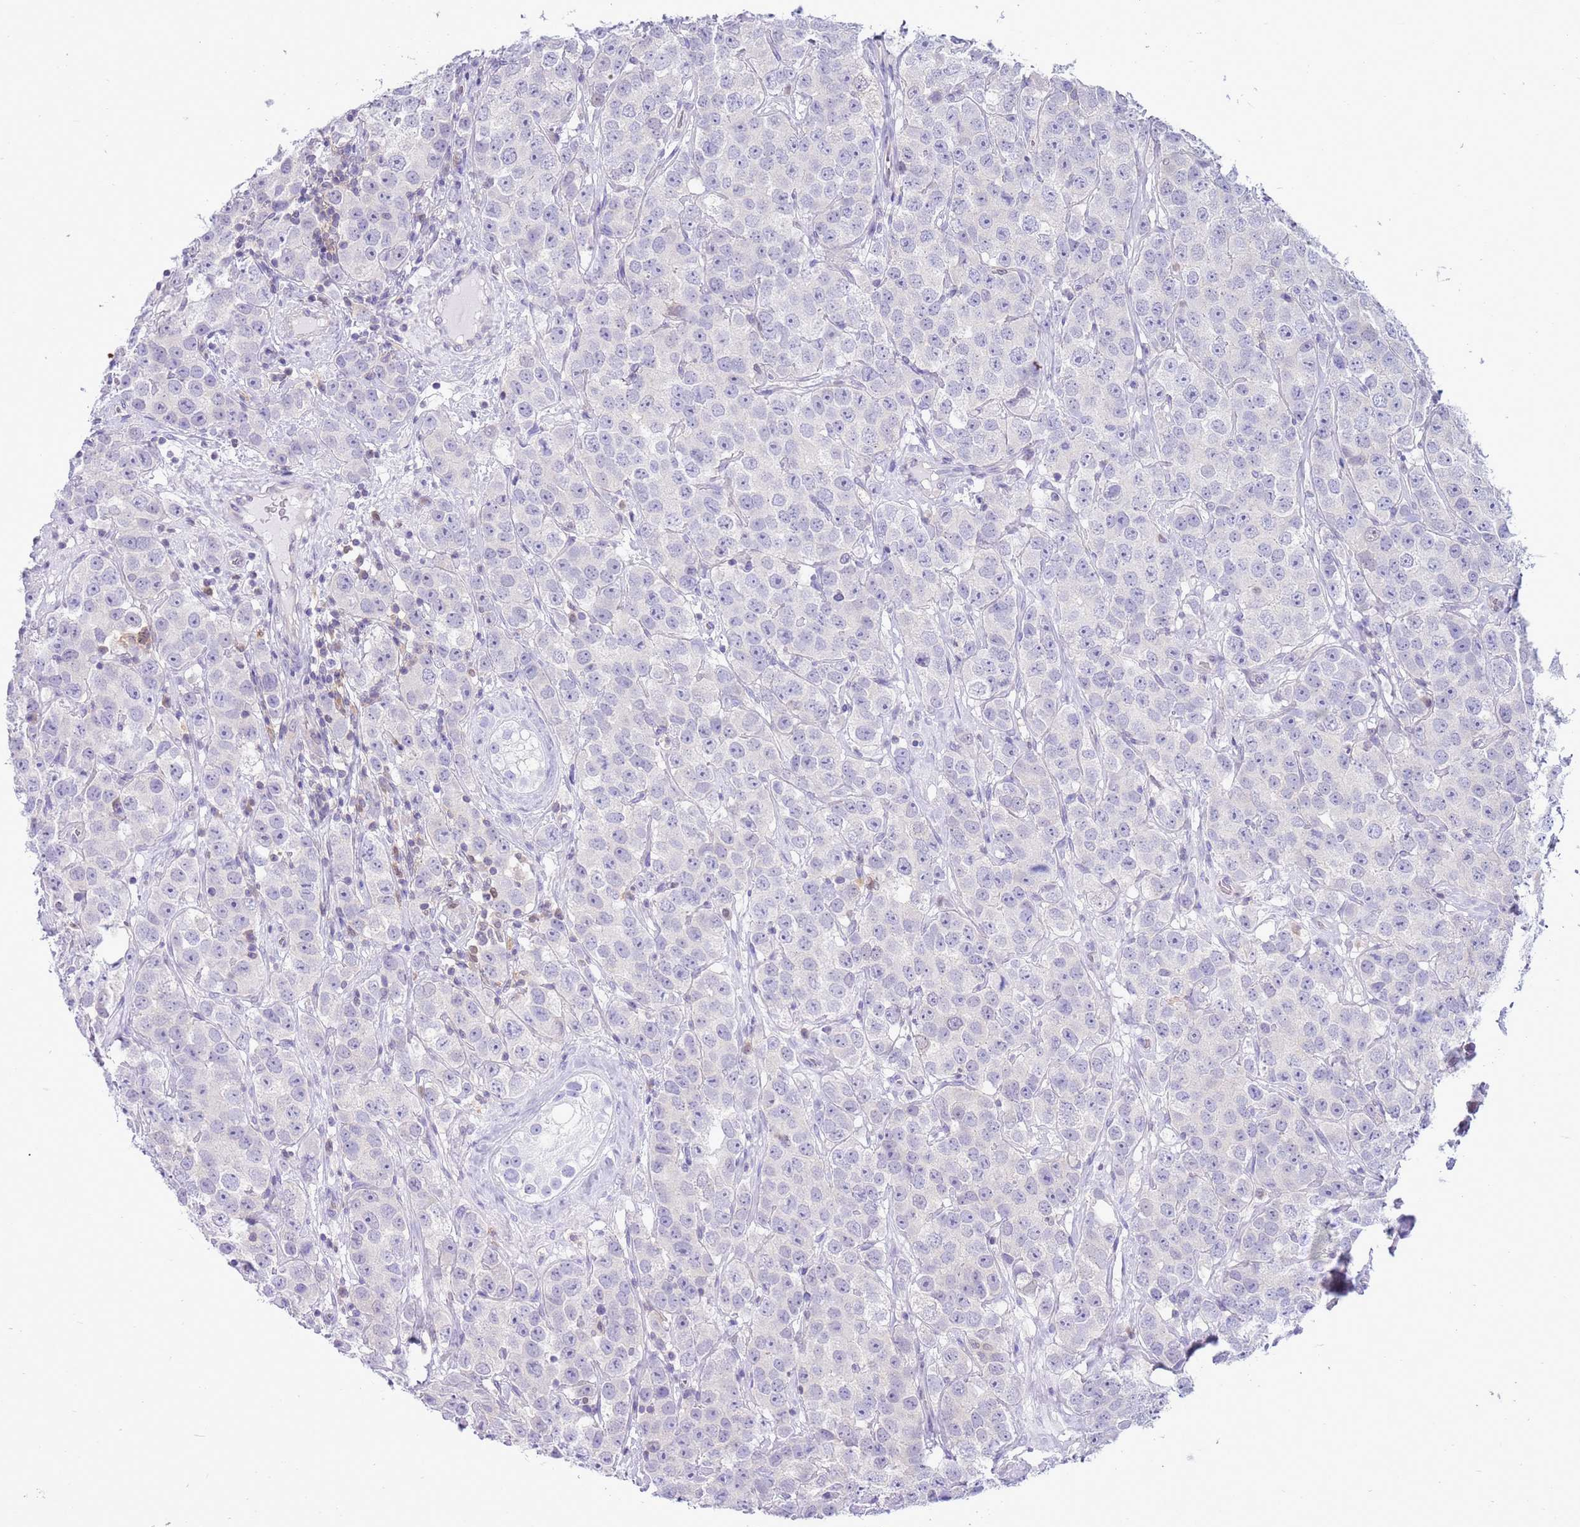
{"staining": {"intensity": "negative", "quantity": "none", "location": "none"}, "tissue": "testis cancer", "cell_type": "Tumor cells", "image_type": "cancer", "snomed": [{"axis": "morphology", "description": "Seminoma, NOS"}, {"axis": "topography", "description": "Testis"}], "caption": "This is an IHC micrograph of testis seminoma. There is no positivity in tumor cells.", "gene": "DDI2", "patient": {"sex": "male", "age": 28}}